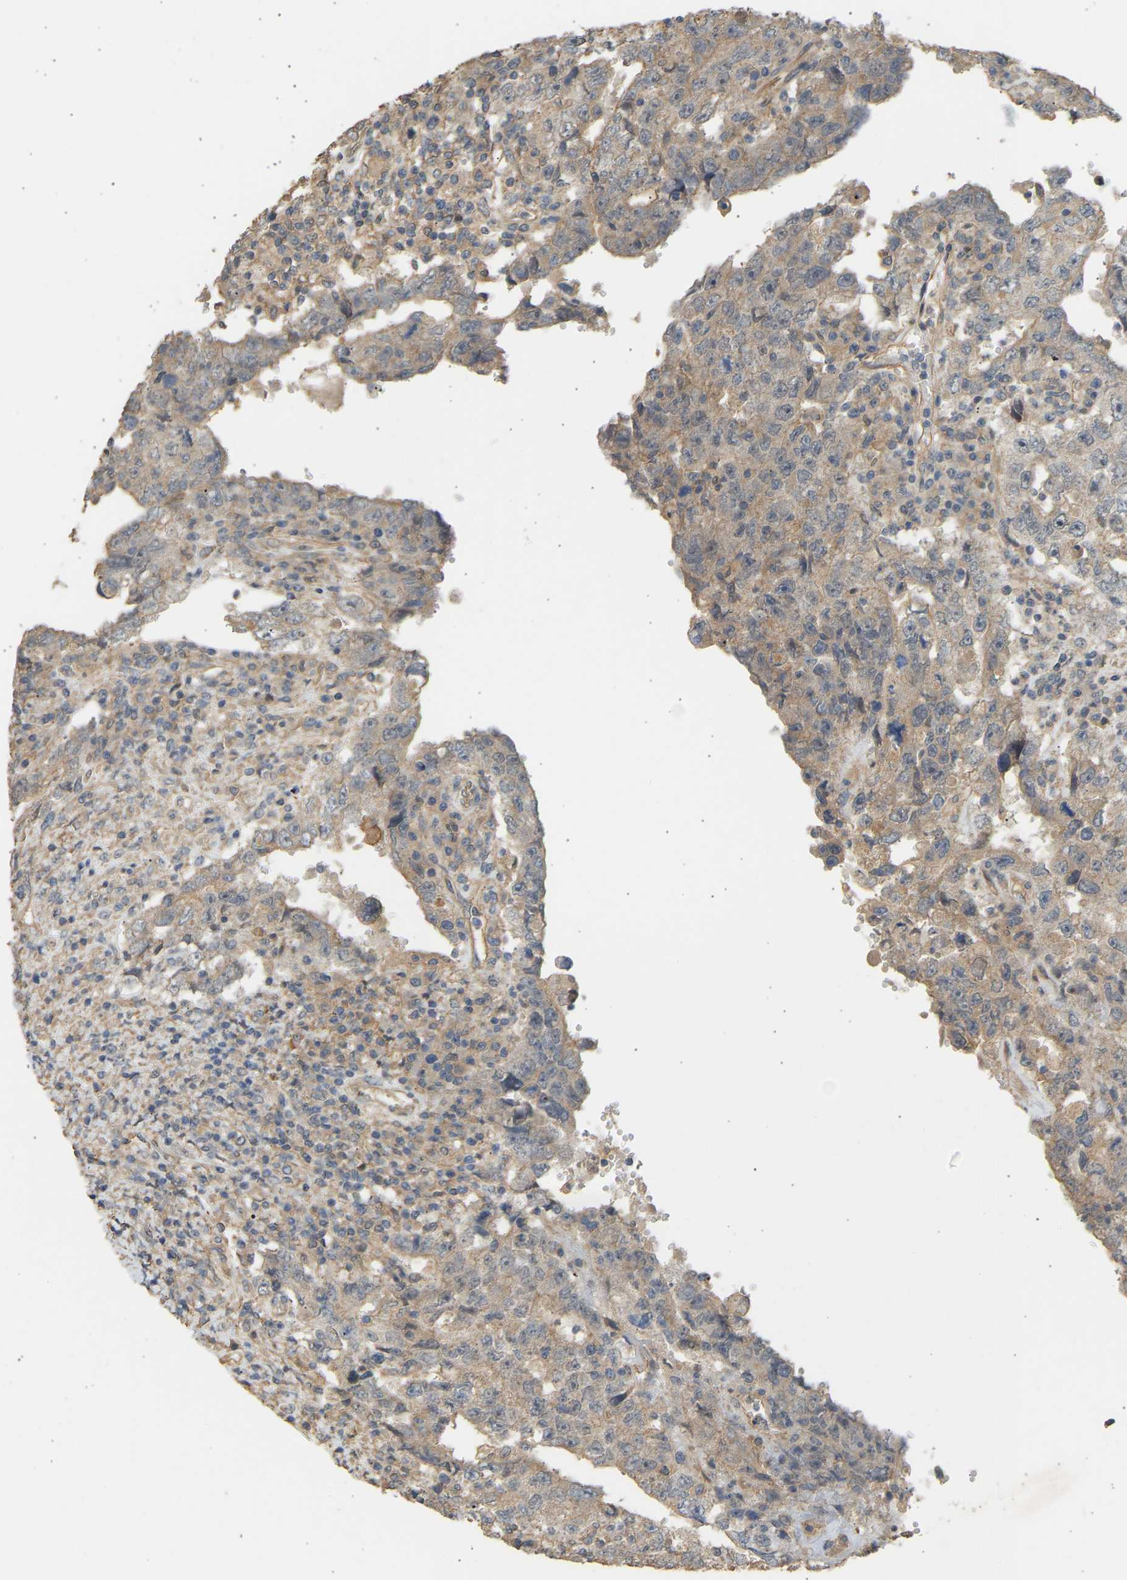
{"staining": {"intensity": "weak", "quantity": ">75%", "location": "cytoplasmic/membranous"}, "tissue": "testis cancer", "cell_type": "Tumor cells", "image_type": "cancer", "snomed": [{"axis": "morphology", "description": "Carcinoma, Embryonal, NOS"}, {"axis": "topography", "description": "Testis"}], "caption": "Immunohistochemistry (IHC) of embryonal carcinoma (testis) demonstrates low levels of weak cytoplasmic/membranous expression in approximately >75% of tumor cells.", "gene": "RGL1", "patient": {"sex": "male", "age": 26}}